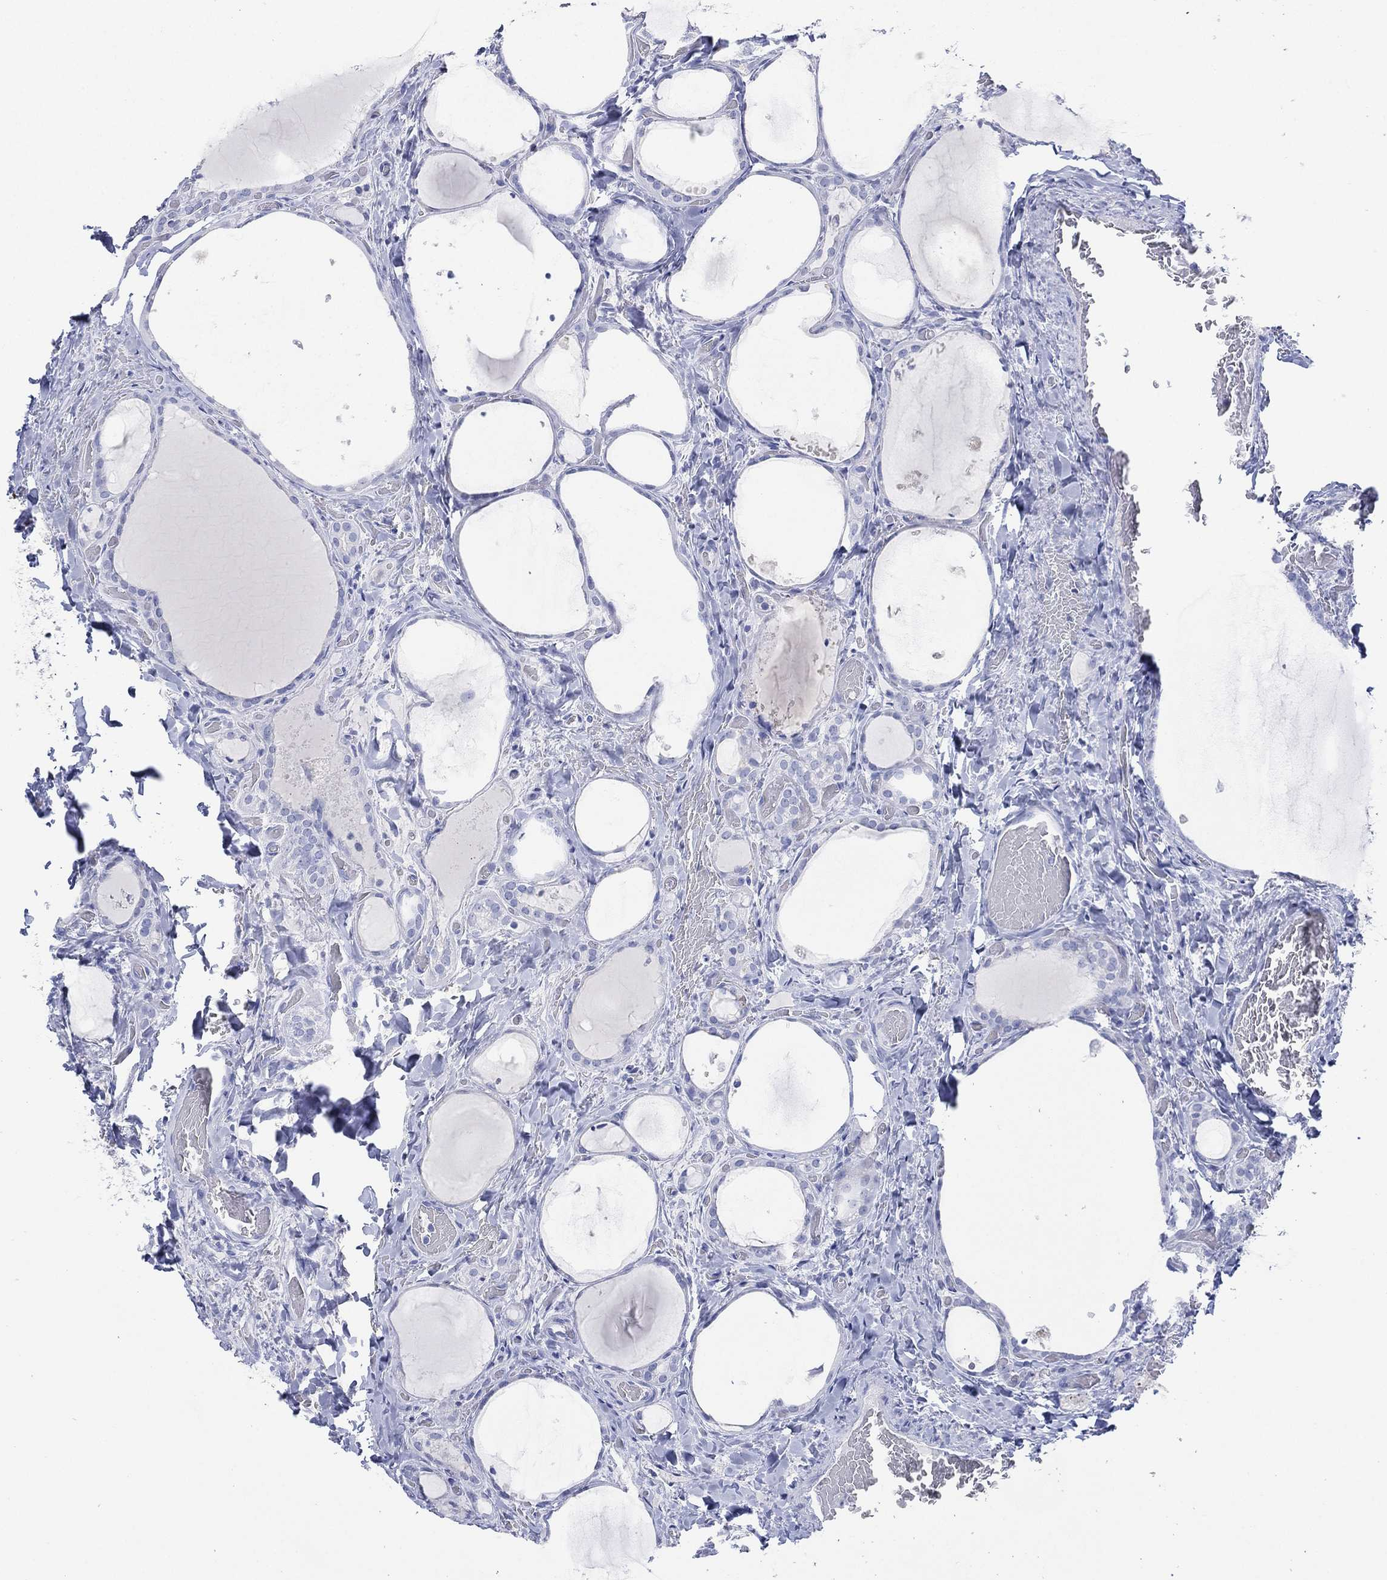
{"staining": {"intensity": "negative", "quantity": "none", "location": "none"}, "tissue": "thyroid cancer", "cell_type": "Tumor cells", "image_type": "cancer", "snomed": [{"axis": "morphology", "description": "Papillary adenocarcinoma, NOS"}, {"axis": "topography", "description": "Thyroid gland"}], "caption": "A high-resolution image shows immunohistochemistry (IHC) staining of thyroid cancer (papillary adenocarcinoma), which displays no significant positivity in tumor cells.", "gene": "FMO1", "patient": {"sex": "female", "age": 39}}